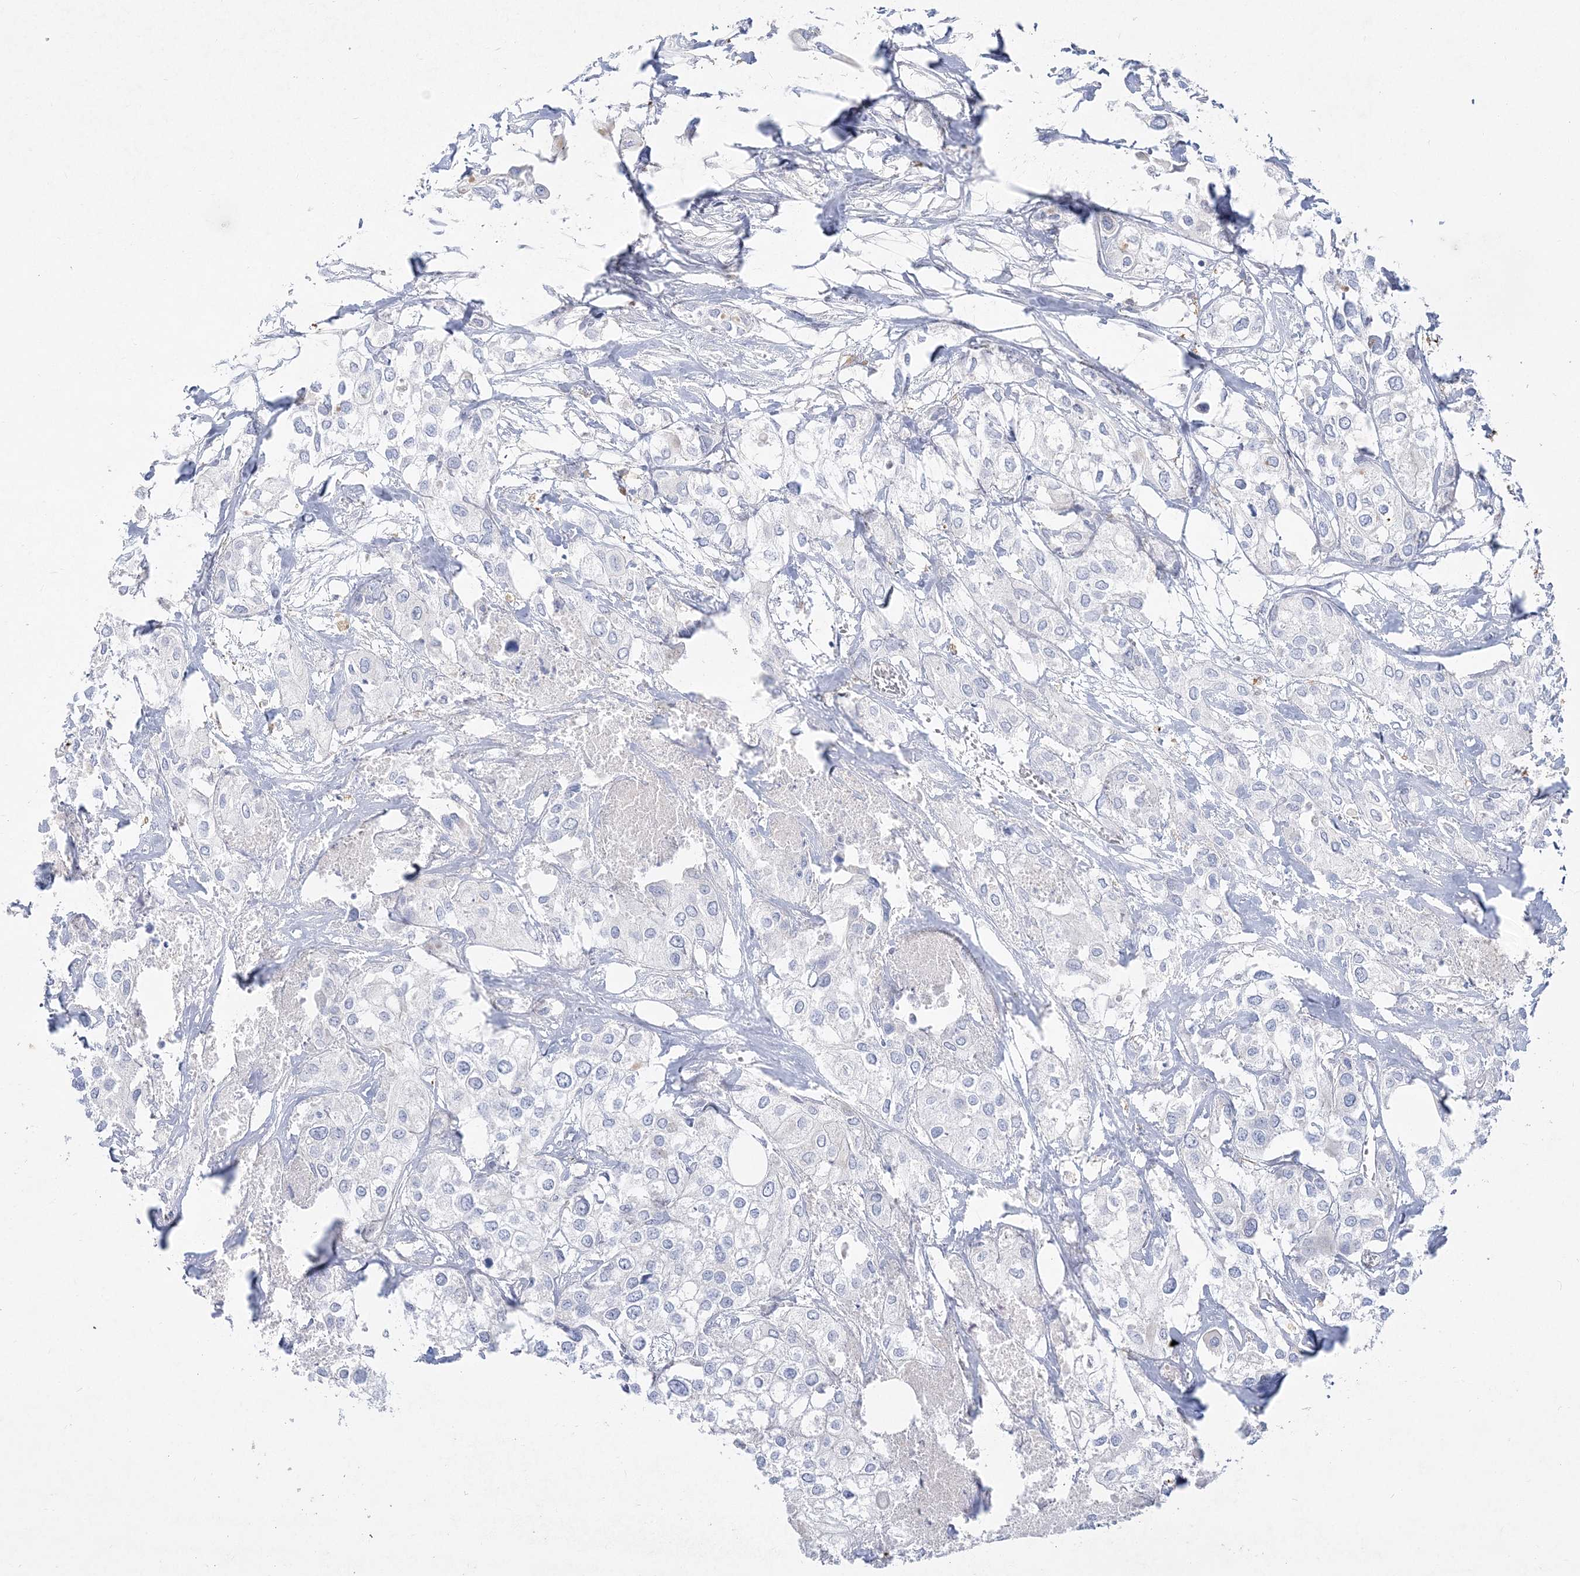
{"staining": {"intensity": "negative", "quantity": "none", "location": "none"}, "tissue": "urothelial cancer", "cell_type": "Tumor cells", "image_type": "cancer", "snomed": [{"axis": "morphology", "description": "Urothelial carcinoma, High grade"}, {"axis": "topography", "description": "Urinary bladder"}], "caption": "Immunohistochemistry (IHC) micrograph of neoplastic tissue: human high-grade urothelial carcinoma stained with DAB demonstrates no significant protein expression in tumor cells.", "gene": "GPAT2", "patient": {"sex": "male", "age": 64}}